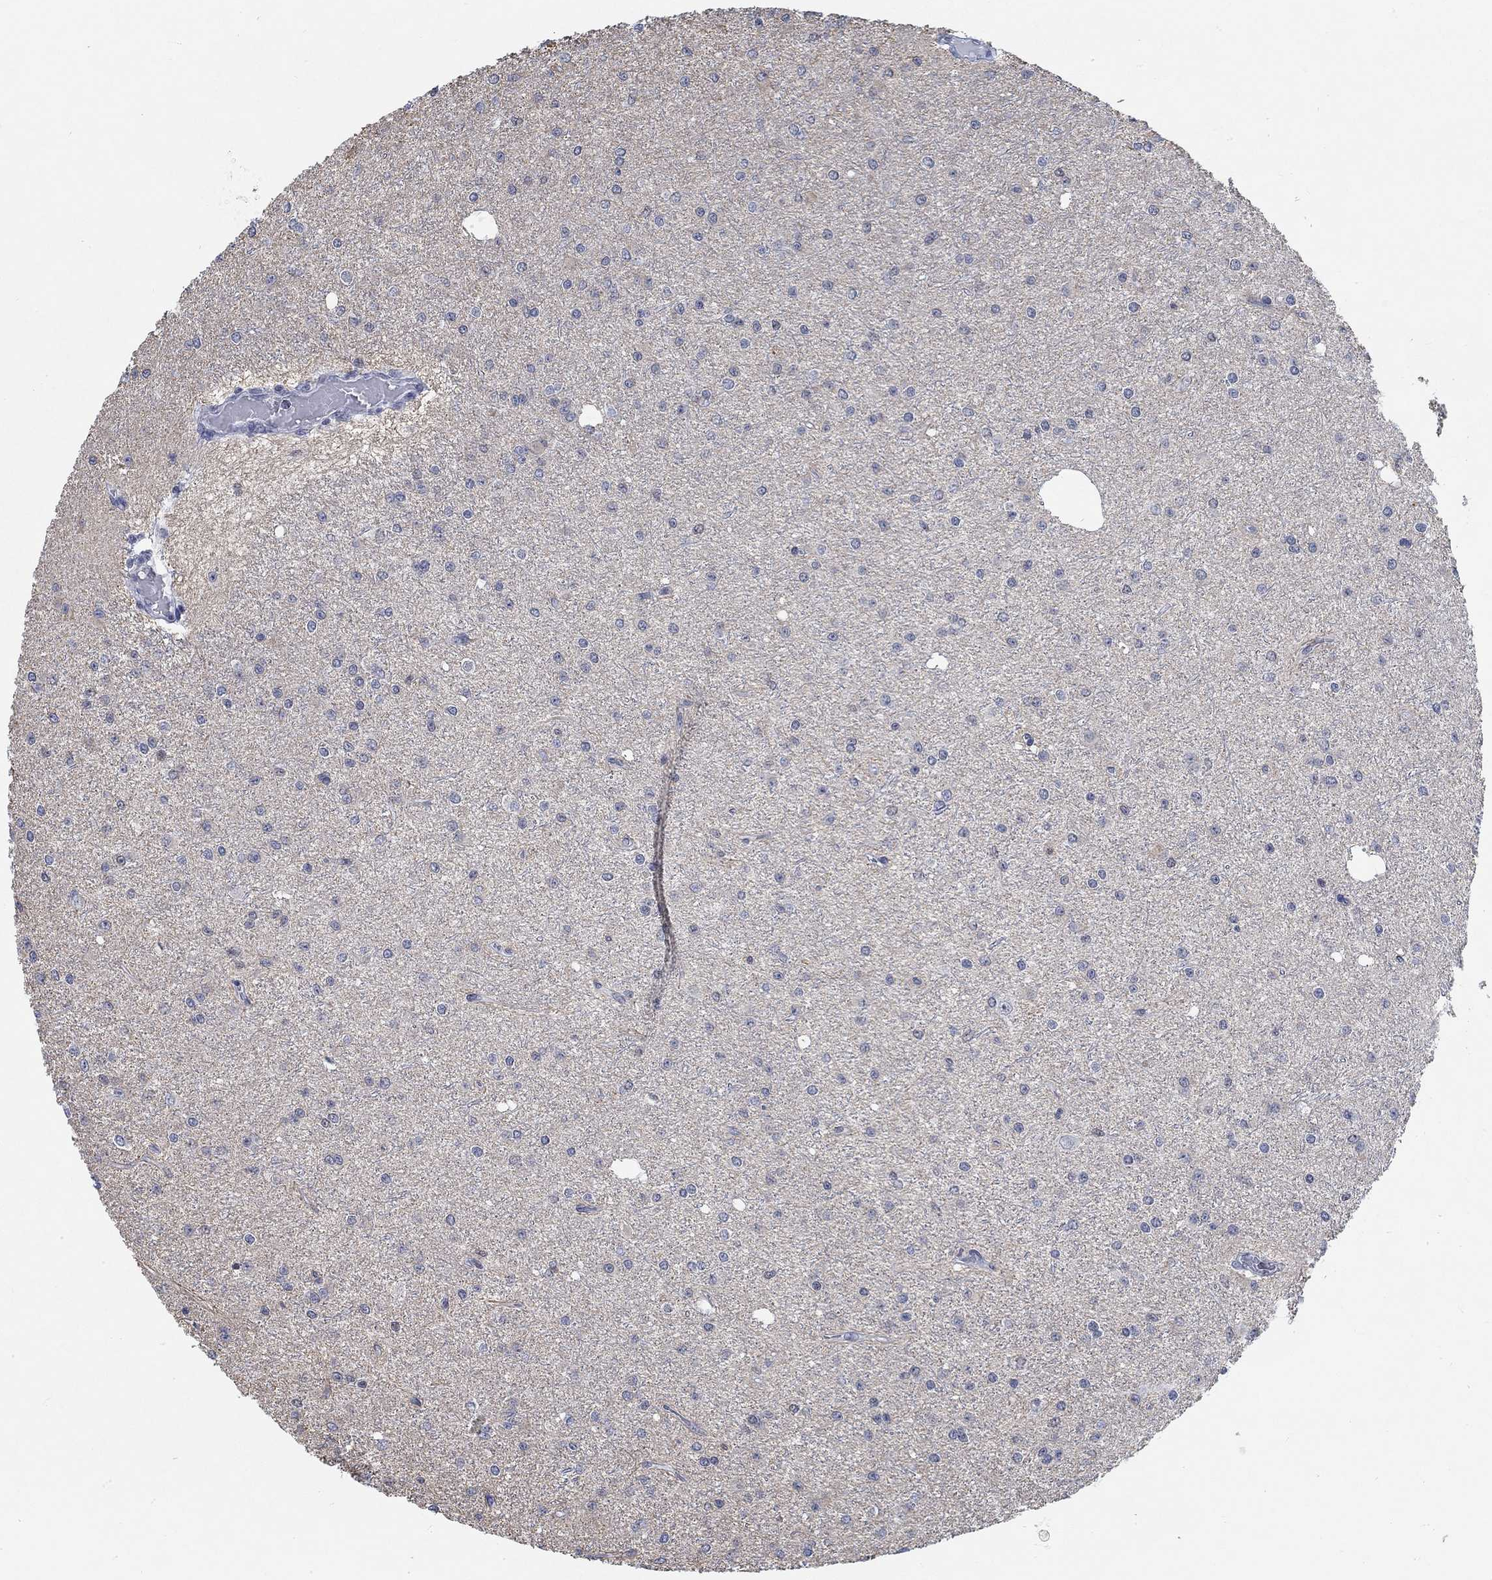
{"staining": {"intensity": "weak", "quantity": ">75%", "location": "cytoplasmic/membranous"}, "tissue": "glioma", "cell_type": "Tumor cells", "image_type": "cancer", "snomed": [{"axis": "morphology", "description": "Glioma, malignant, Low grade"}, {"axis": "topography", "description": "Brain"}], "caption": "An image of glioma stained for a protein reveals weak cytoplasmic/membranous brown staining in tumor cells.", "gene": "KCNH8", "patient": {"sex": "male", "age": 27}}